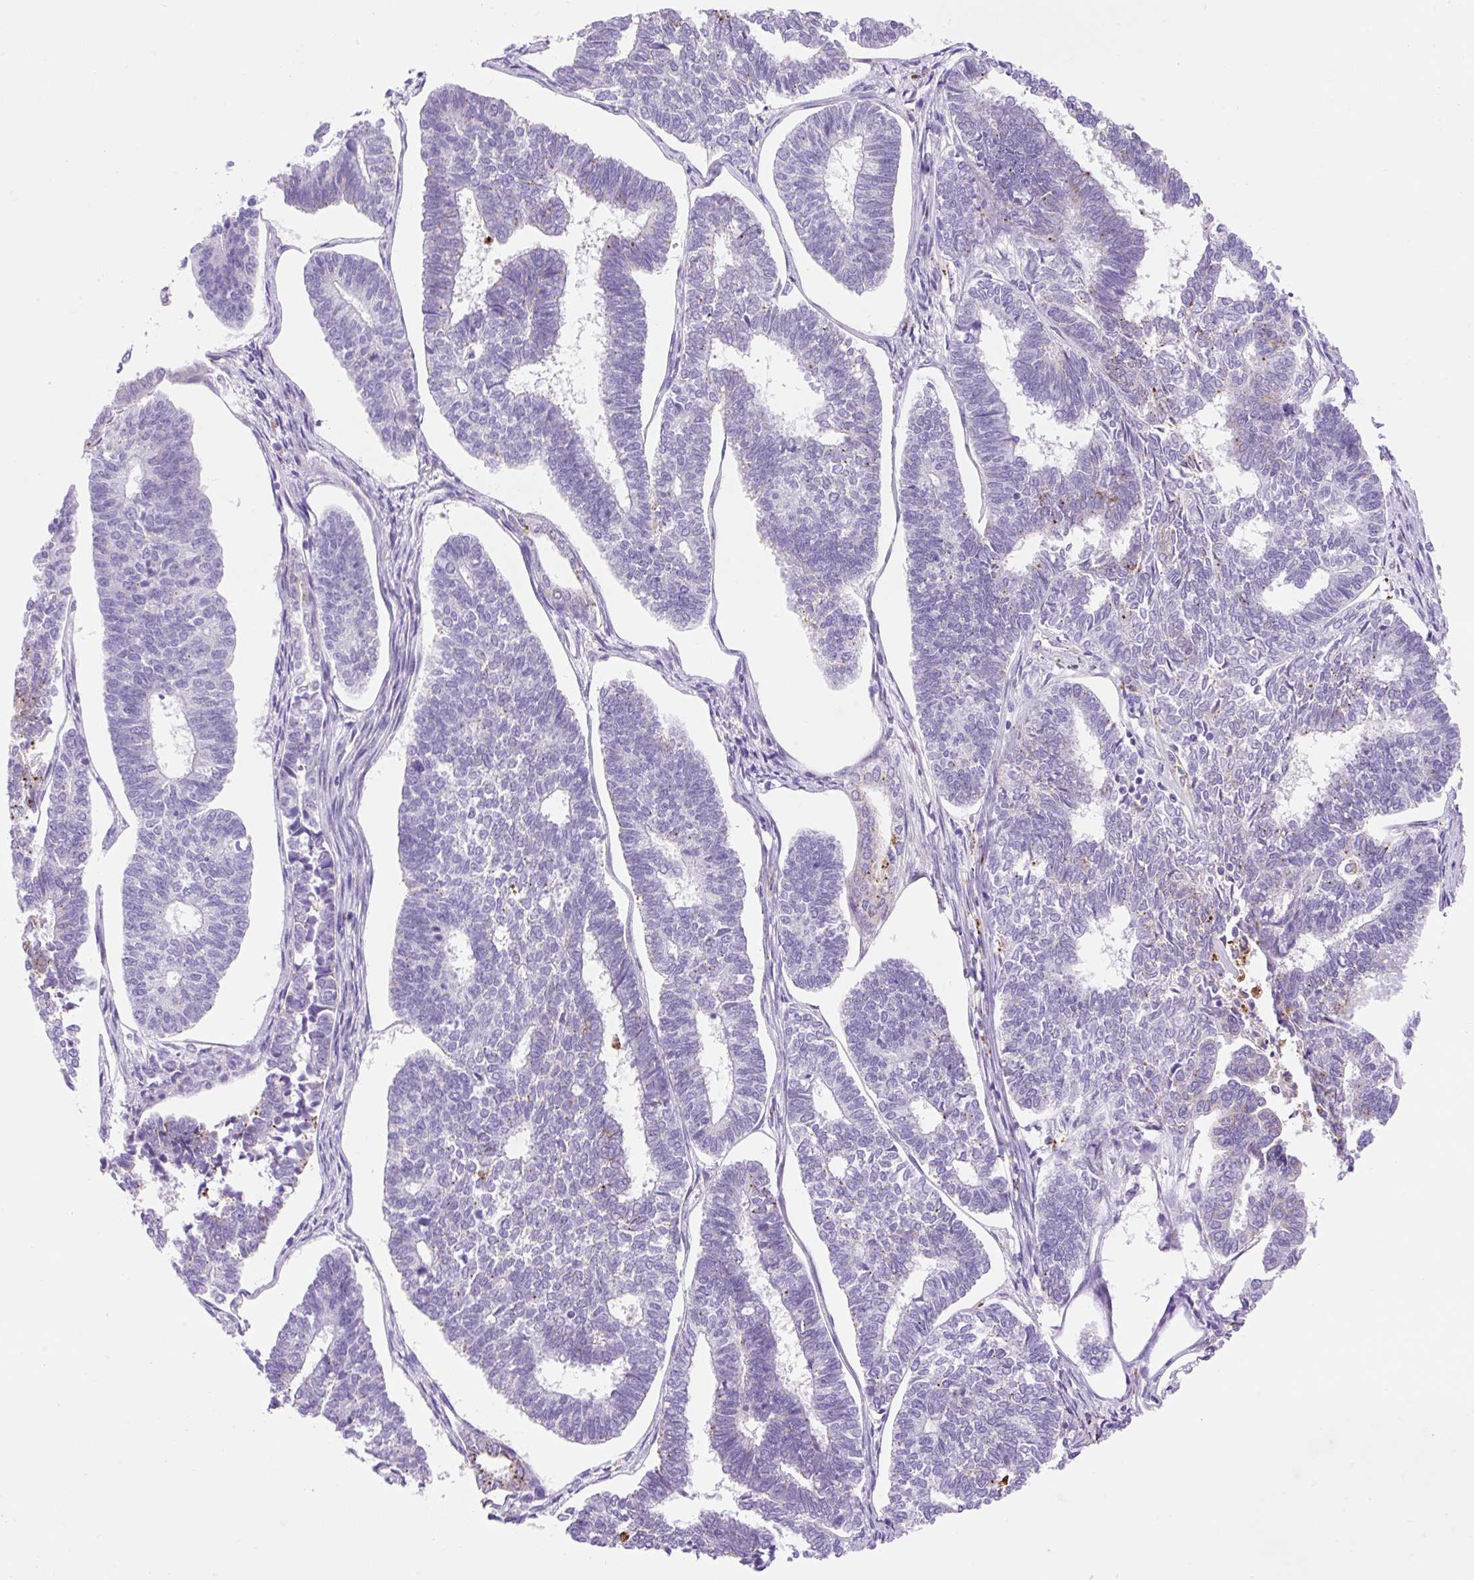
{"staining": {"intensity": "negative", "quantity": "none", "location": "none"}, "tissue": "endometrial cancer", "cell_type": "Tumor cells", "image_type": "cancer", "snomed": [{"axis": "morphology", "description": "Adenocarcinoma, NOS"}, {"axis": "topography", "description": "Endometrium"}], "caption": "Immunohistochemical staining of human endometrial cancer (adenocarcinoma) displays no significant expression in tumor cells.", "gene": "HEXB", "patient": {"sex": "female", "age": 70}}